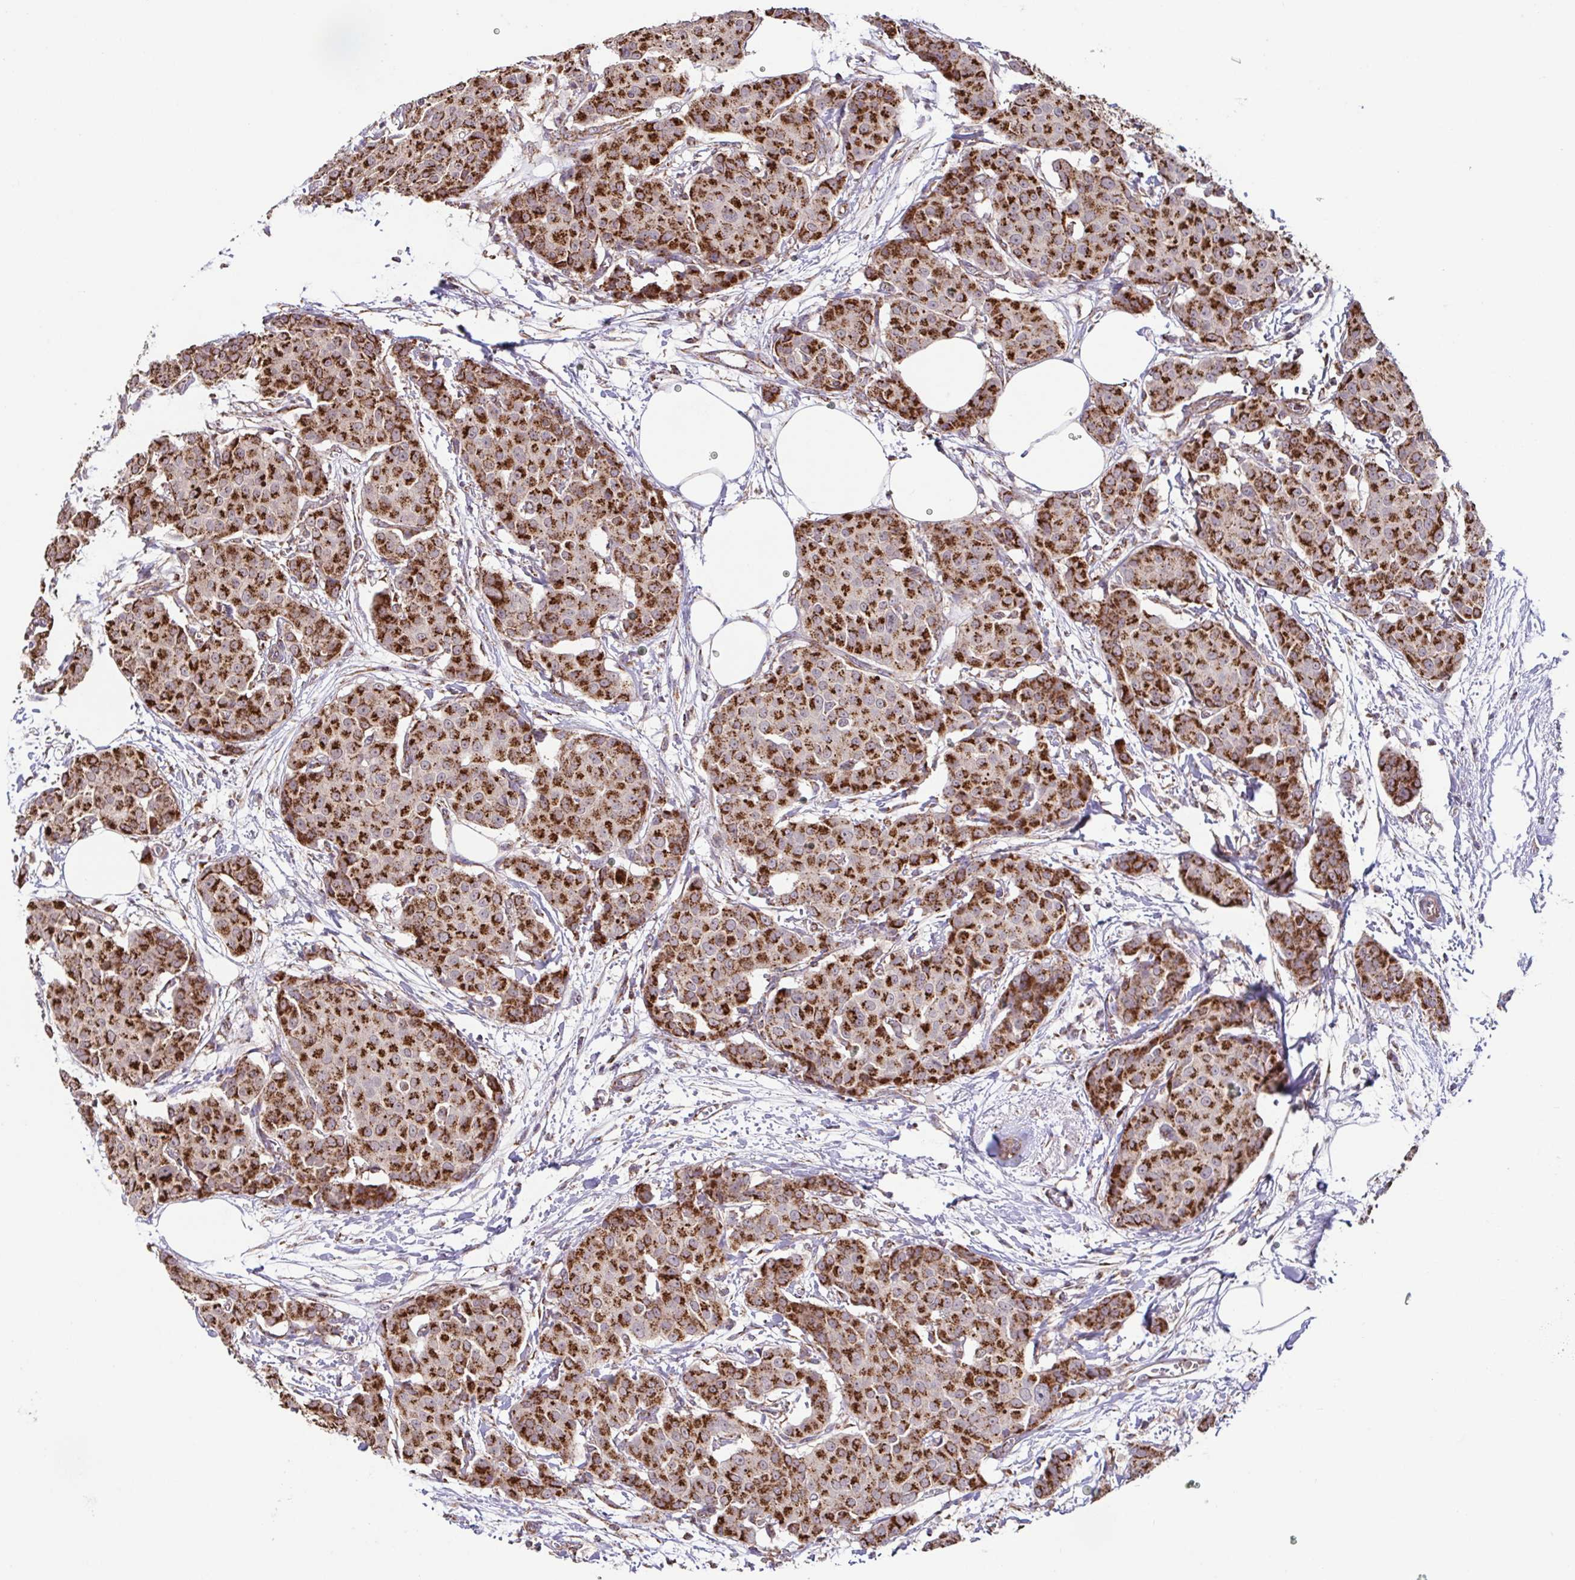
{"staining": {"intensity": "strong", "quantity": ">75%", "location": "cytoplasmic/membranous"}, "tissue": "breast cancer", "cell_type": "Tumor cells", "image_type": "cancer", "snomed": [{"axis": "morphology", "description": "Duct carcinoma"}, {"axis": "topography", "description": "Breast"}], "caption": "An immunohistochemistry (IHC) histopathology image of neoplastic tissue is shown. Protein staining in brown highlights strong cytoplasmic/membranous positivity in breast infiltrating ductal carcinoma within tumor cells. (Stains: DAB in brown, nuclei in blue, Microscopy: brightfield microscopy at high magnification).", "gene": "DIP2B", "patient": {"sex": "female", "age": 91}}